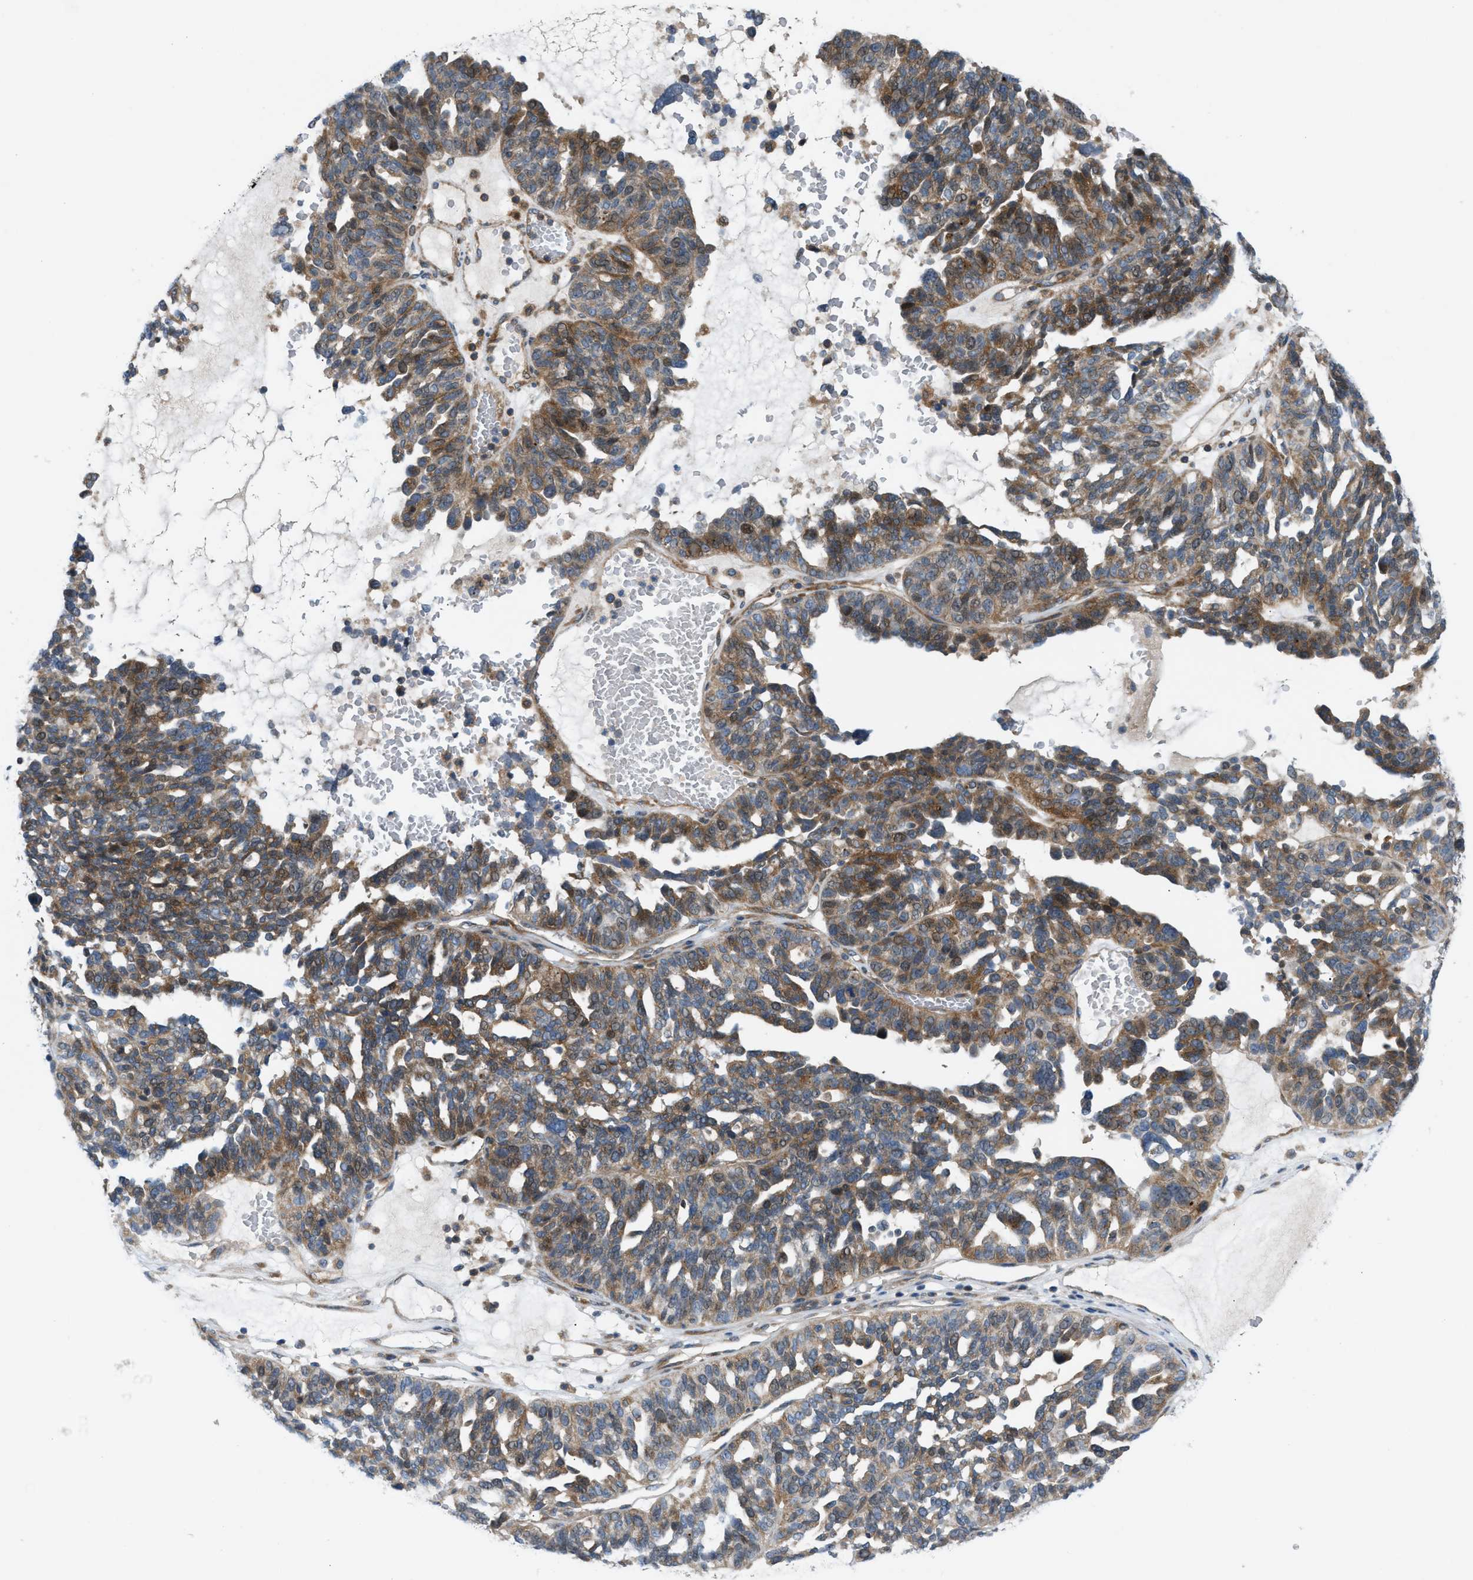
{"staining": {"intensity": "moderate", "quantity": ">75%", "location": "cytoplasmic/membranous"}, "tissue": "ovarian cancer", "cell_type": "Tumor cells", "image_type": "cancer", "snomed": [{"axis": "morphology", "description": "Cystadenocarcinoma, serous, NOS"}, {"axis": "topography", "description": "Ovary"}], "caption": "A medium amount of moderate cytoplasmic/membranous staining is seen in about >75% of tumor cells in ovarian cancer tissue.", "gene": "CYB5D1", "patient": {"sex": "female", "age": 59}}